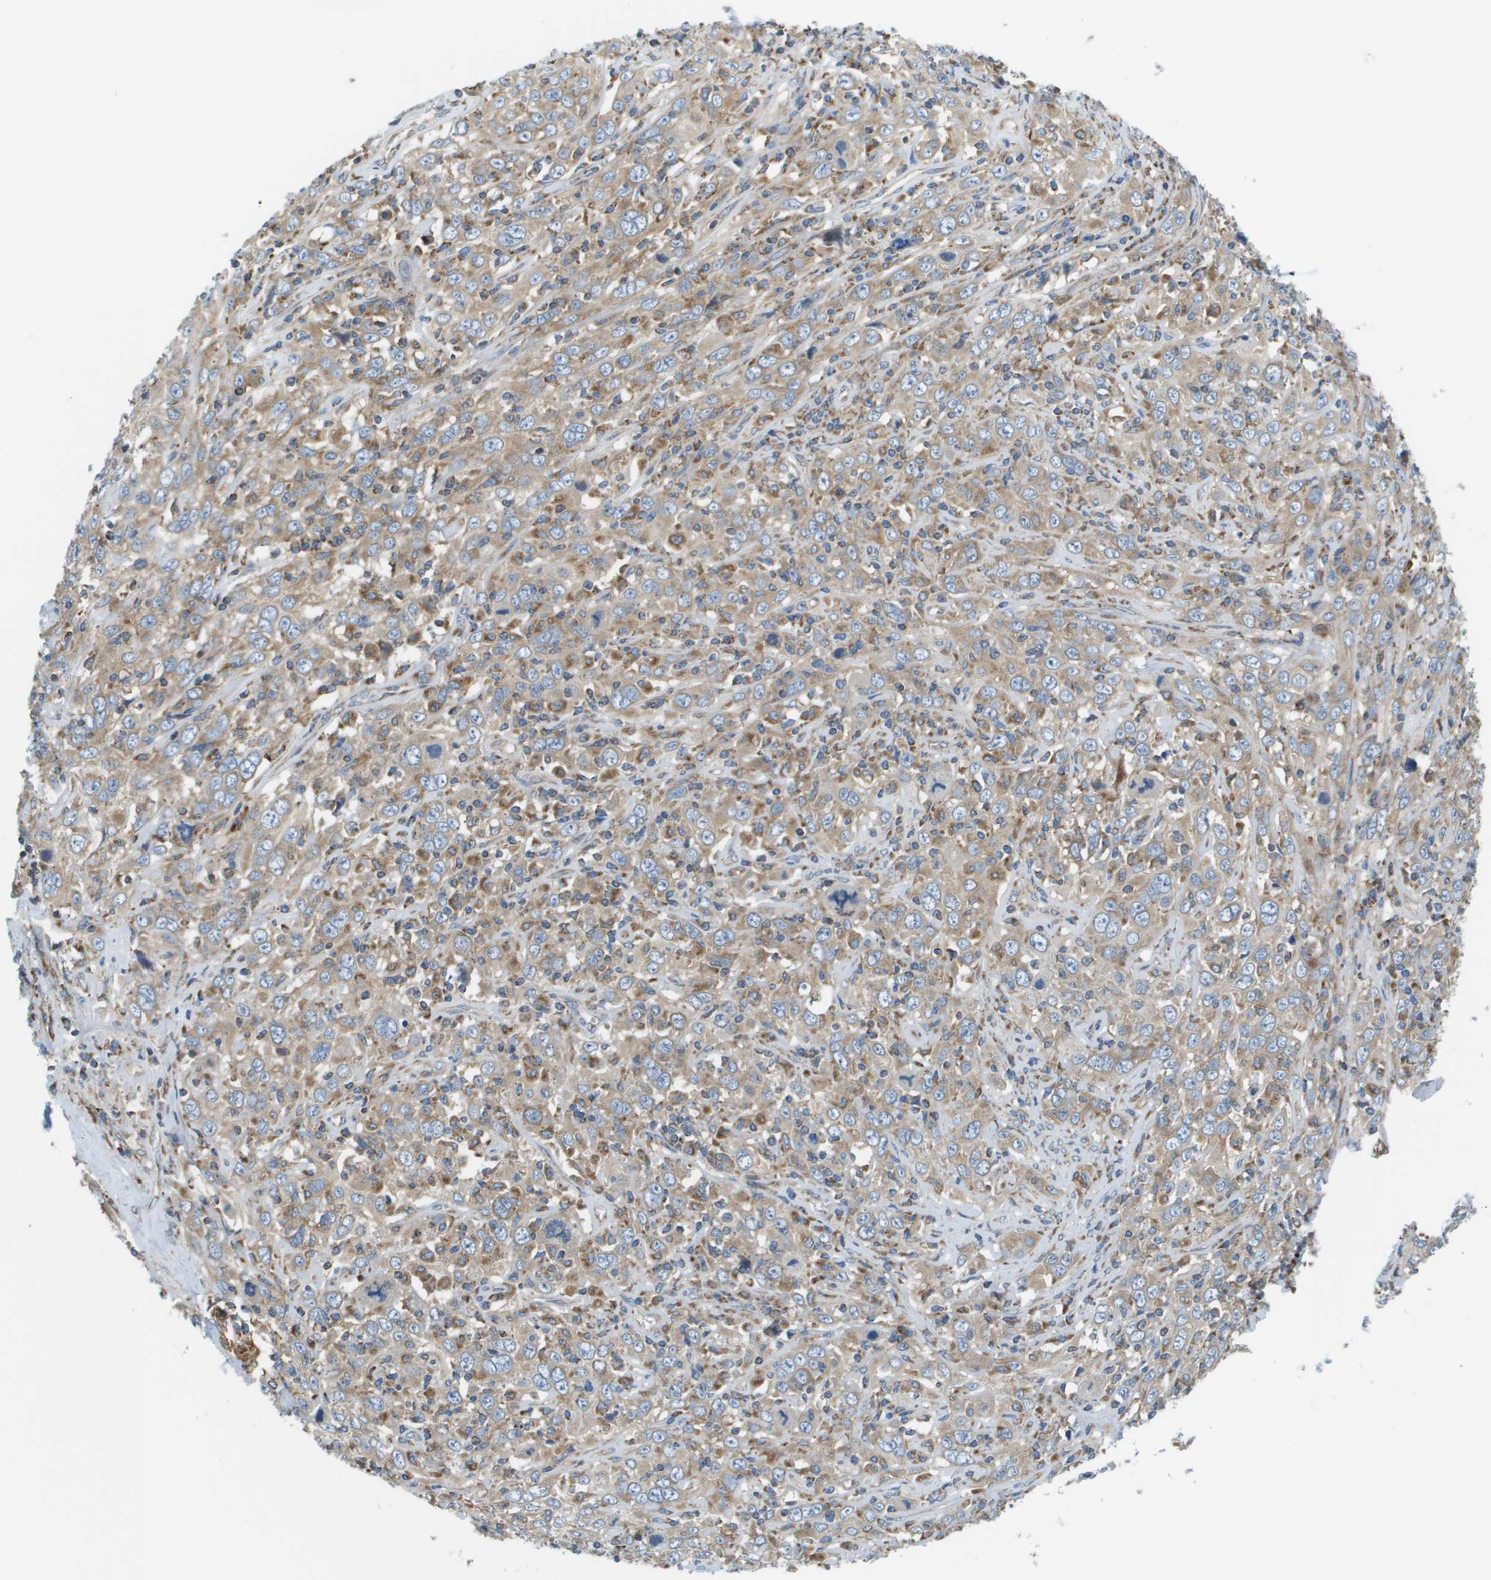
{"staining": {"intensity": "weak", "quantity": ">75%", "location": "cytoplasmic/membranous"}, "tissue": "cervical cancer", "cell_type": "Tumor cells", "image_type": "cancer", "snomed": [{"axis": "morphology", "description": "Squamous cell carcinoma, NOS"}, {"axis": "topography", "description": "Cervix"}], "caption": "Immunohistochemical staining of squamous cell carcinoma (cervical) demonstrates weak cytoplasmic/membranous protein expression in approximately >75% of tumor cells.", "gene": "TAOK3", "patient": {"sex": "female", "age": 46}}